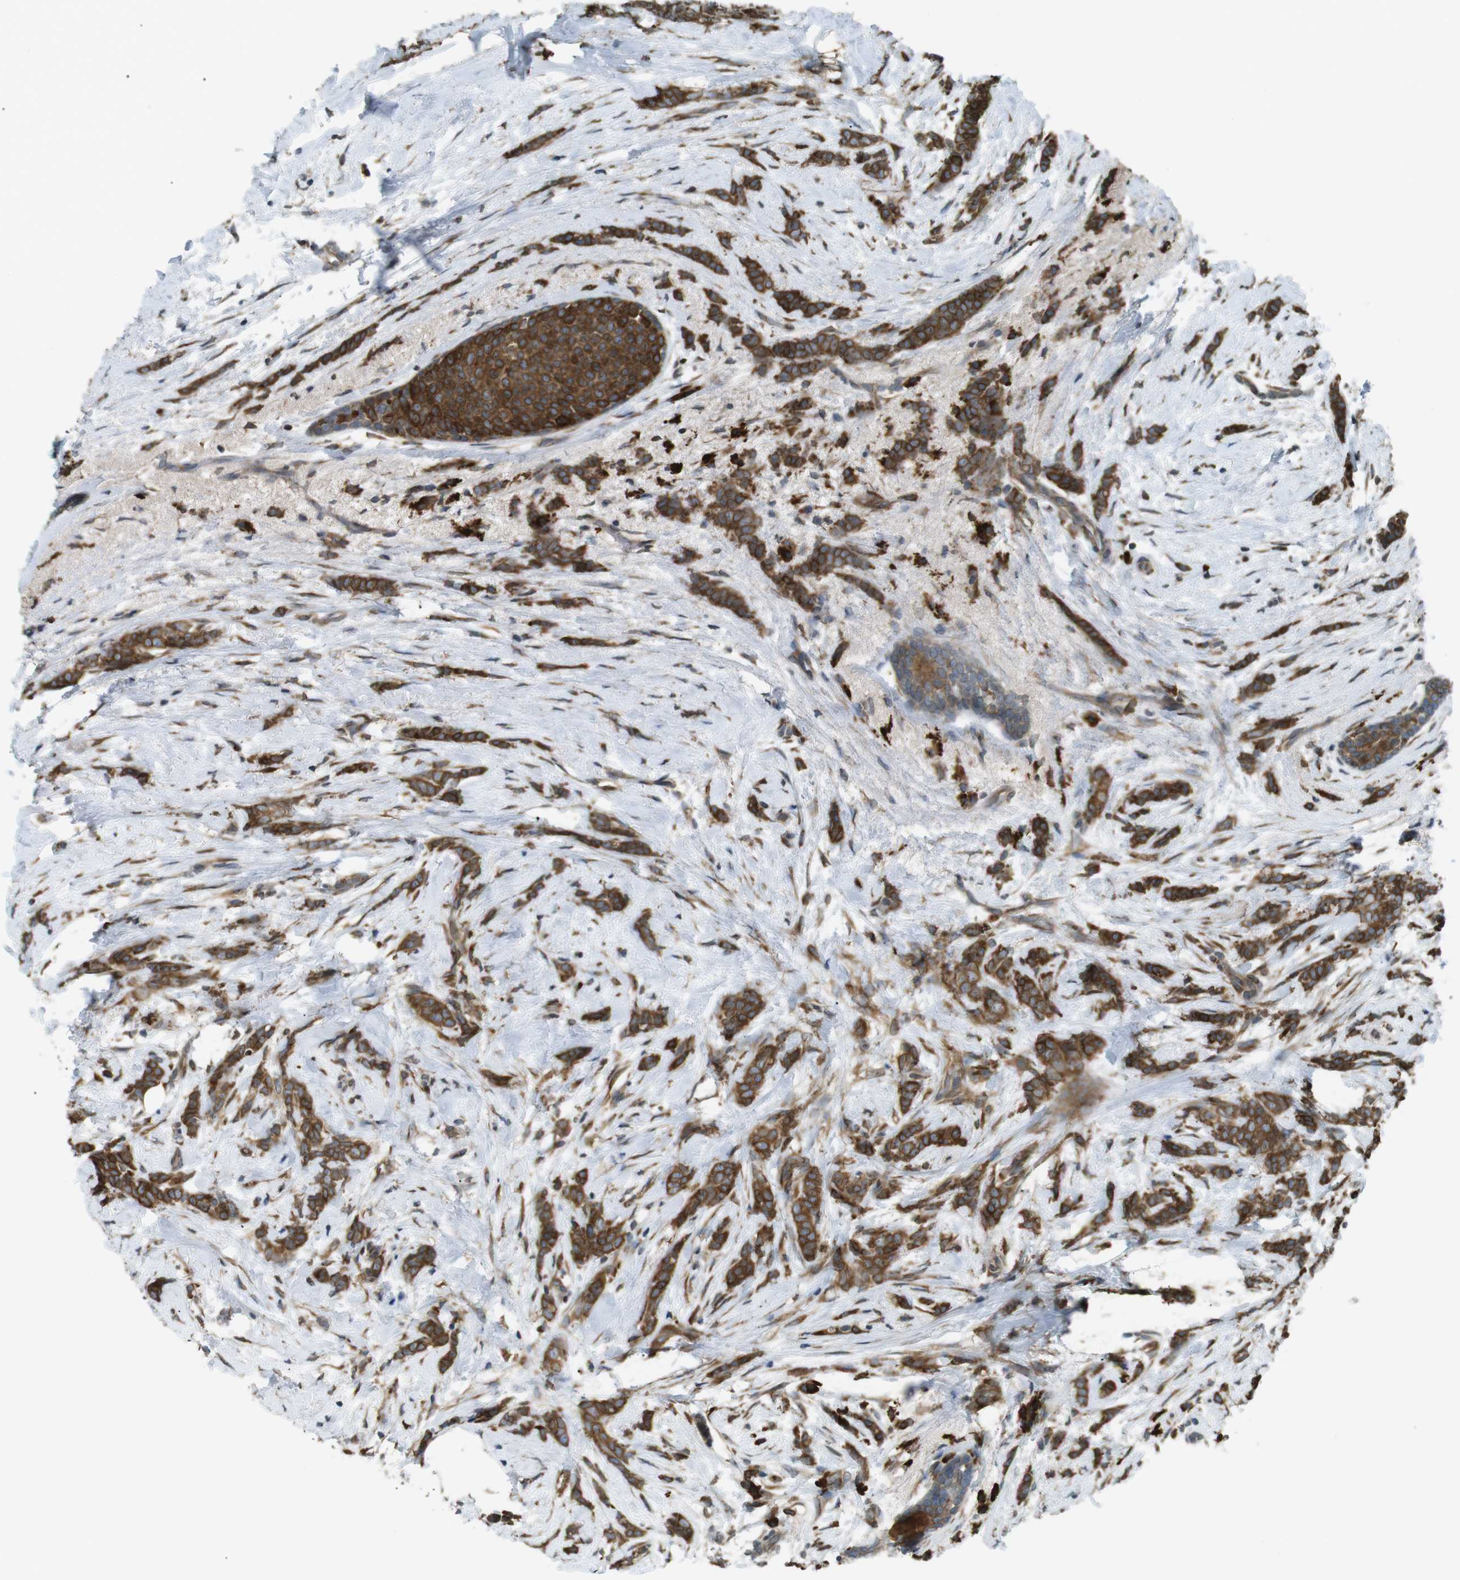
{"staining": {"intensity": "strong", "quantity": ">75%", "location": "cytoplasmic/membranous"}, "tissue": "breast cancer", "cell_type": "Tumor cells", "image_type": "cancer", "snomed": [{"axis": "morphology", "description": "Lobular carcinoma, in situ"}, {"axis": "morphology", "description": "Lobular carcinoma"}, {"axis": "topography", "description": "Breast"}], "caption": "Immunohistochemistry (IHC) staining of breast cancer, which shows high levels of strong cytoplasmic/membranous expression in approximately >75% of tumor cells indicating strong cytoplasmic/membranous protein expression. The staining was performed using DAB (3,3'-diaminobenzidine) (brown) for protein detection and nuclei were counterstained in hematoxylin (blue).", "gene": "TMED4", "patient": {"sex": "female", "age": 41}}